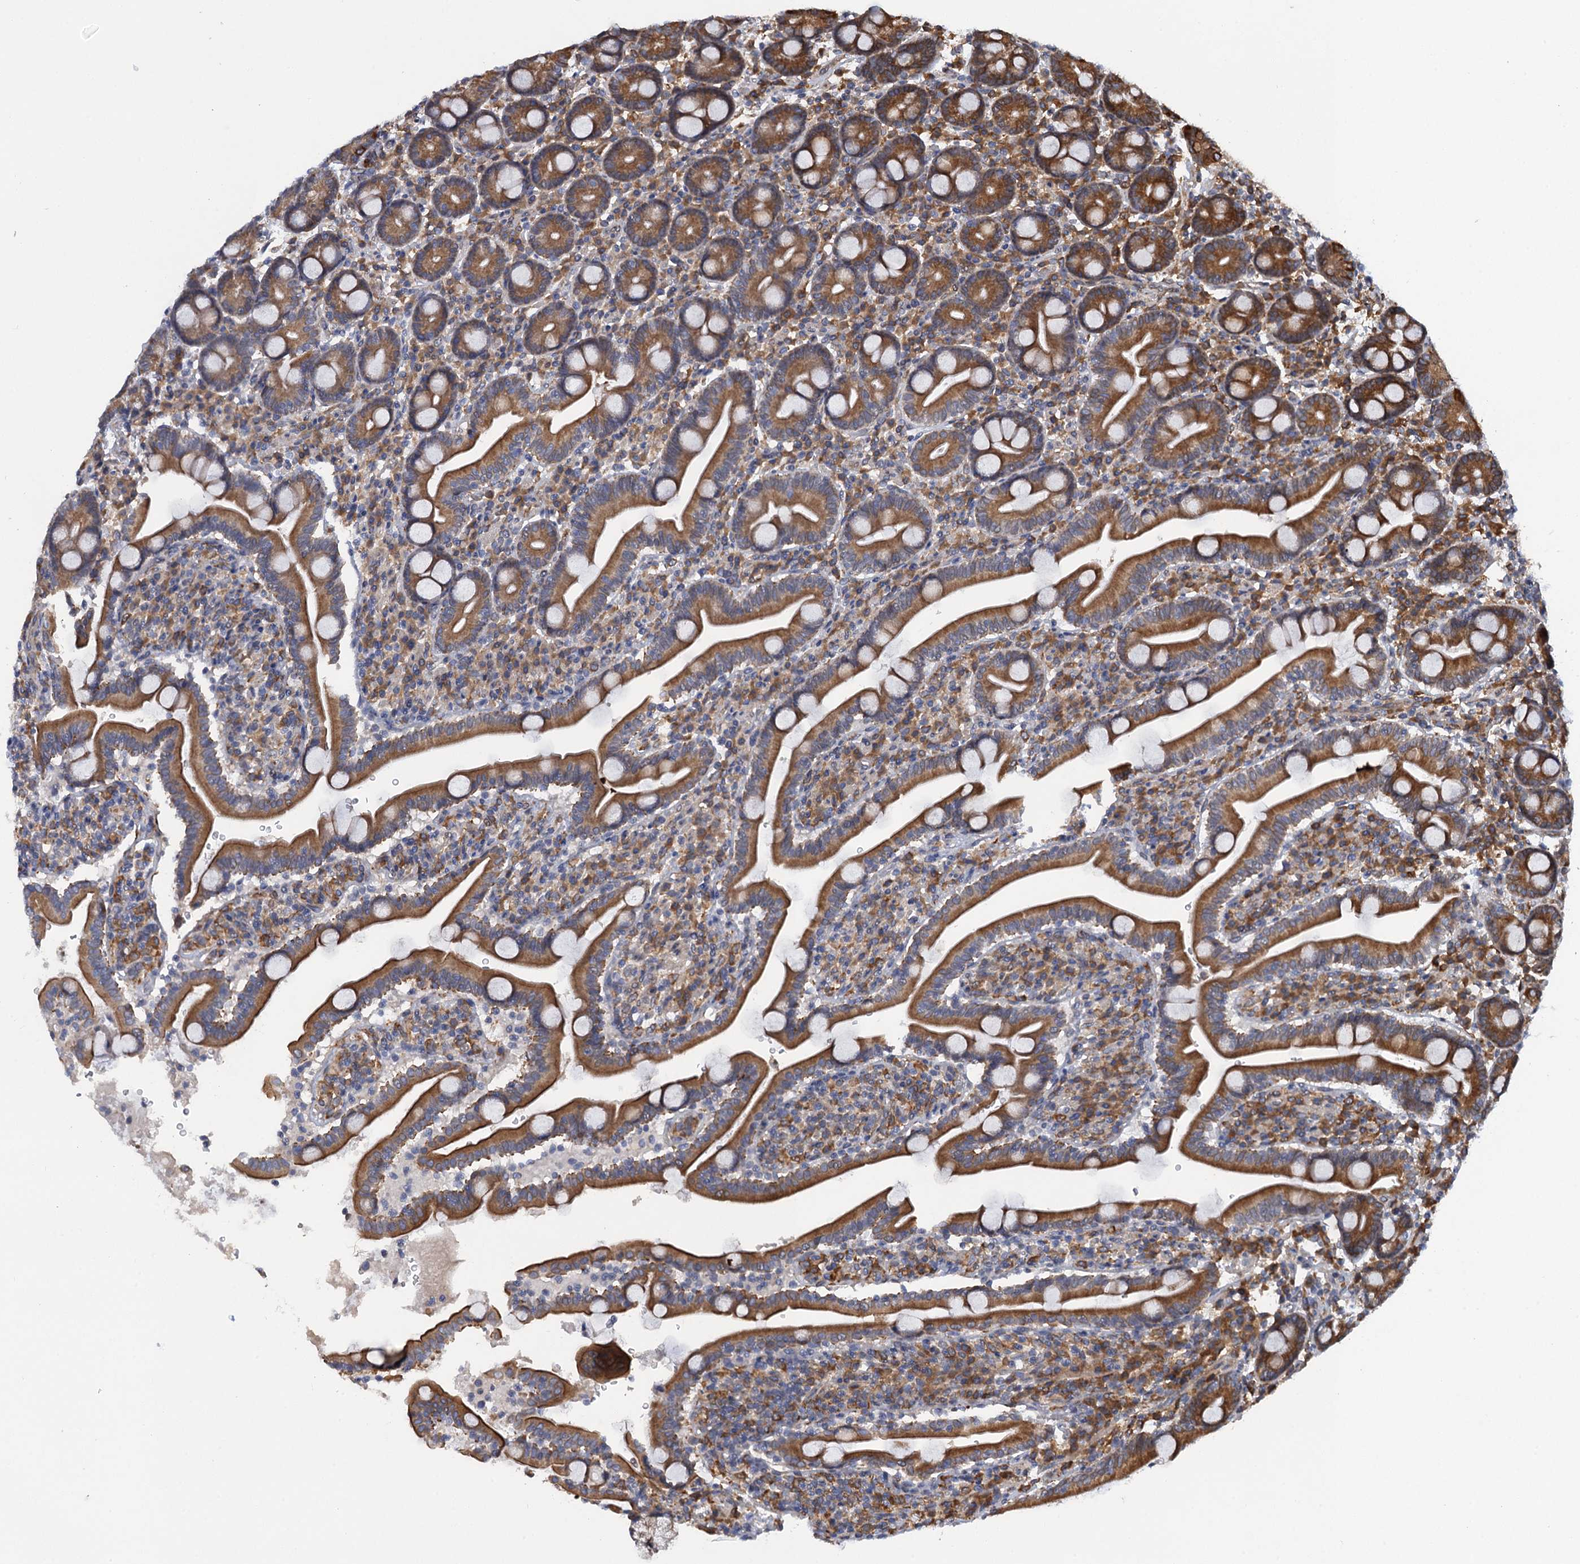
{"staining": {"intensity": "moderate", "quantity": ">75%", "location": "cytoplasmic/membranous"}, "tissue": "duodenum", "cell_type": "Glandular cells", "image_type": "normal", "snomed": [{"axis": "morphology", "description": "Normal tissue, NOS"}, {"axis": "topography", "description": "Duodenum"}], "caption": "This micrograph displays unremarkable duodenum stained with IHC to label a protein in brown. The cytoplasmic/membranous of glandular cells show moderate positivity for the protein. Nuclei are counter-stained blue.", "gene": "ARMC5", "patient": {"sex": "male", "age": 35}}